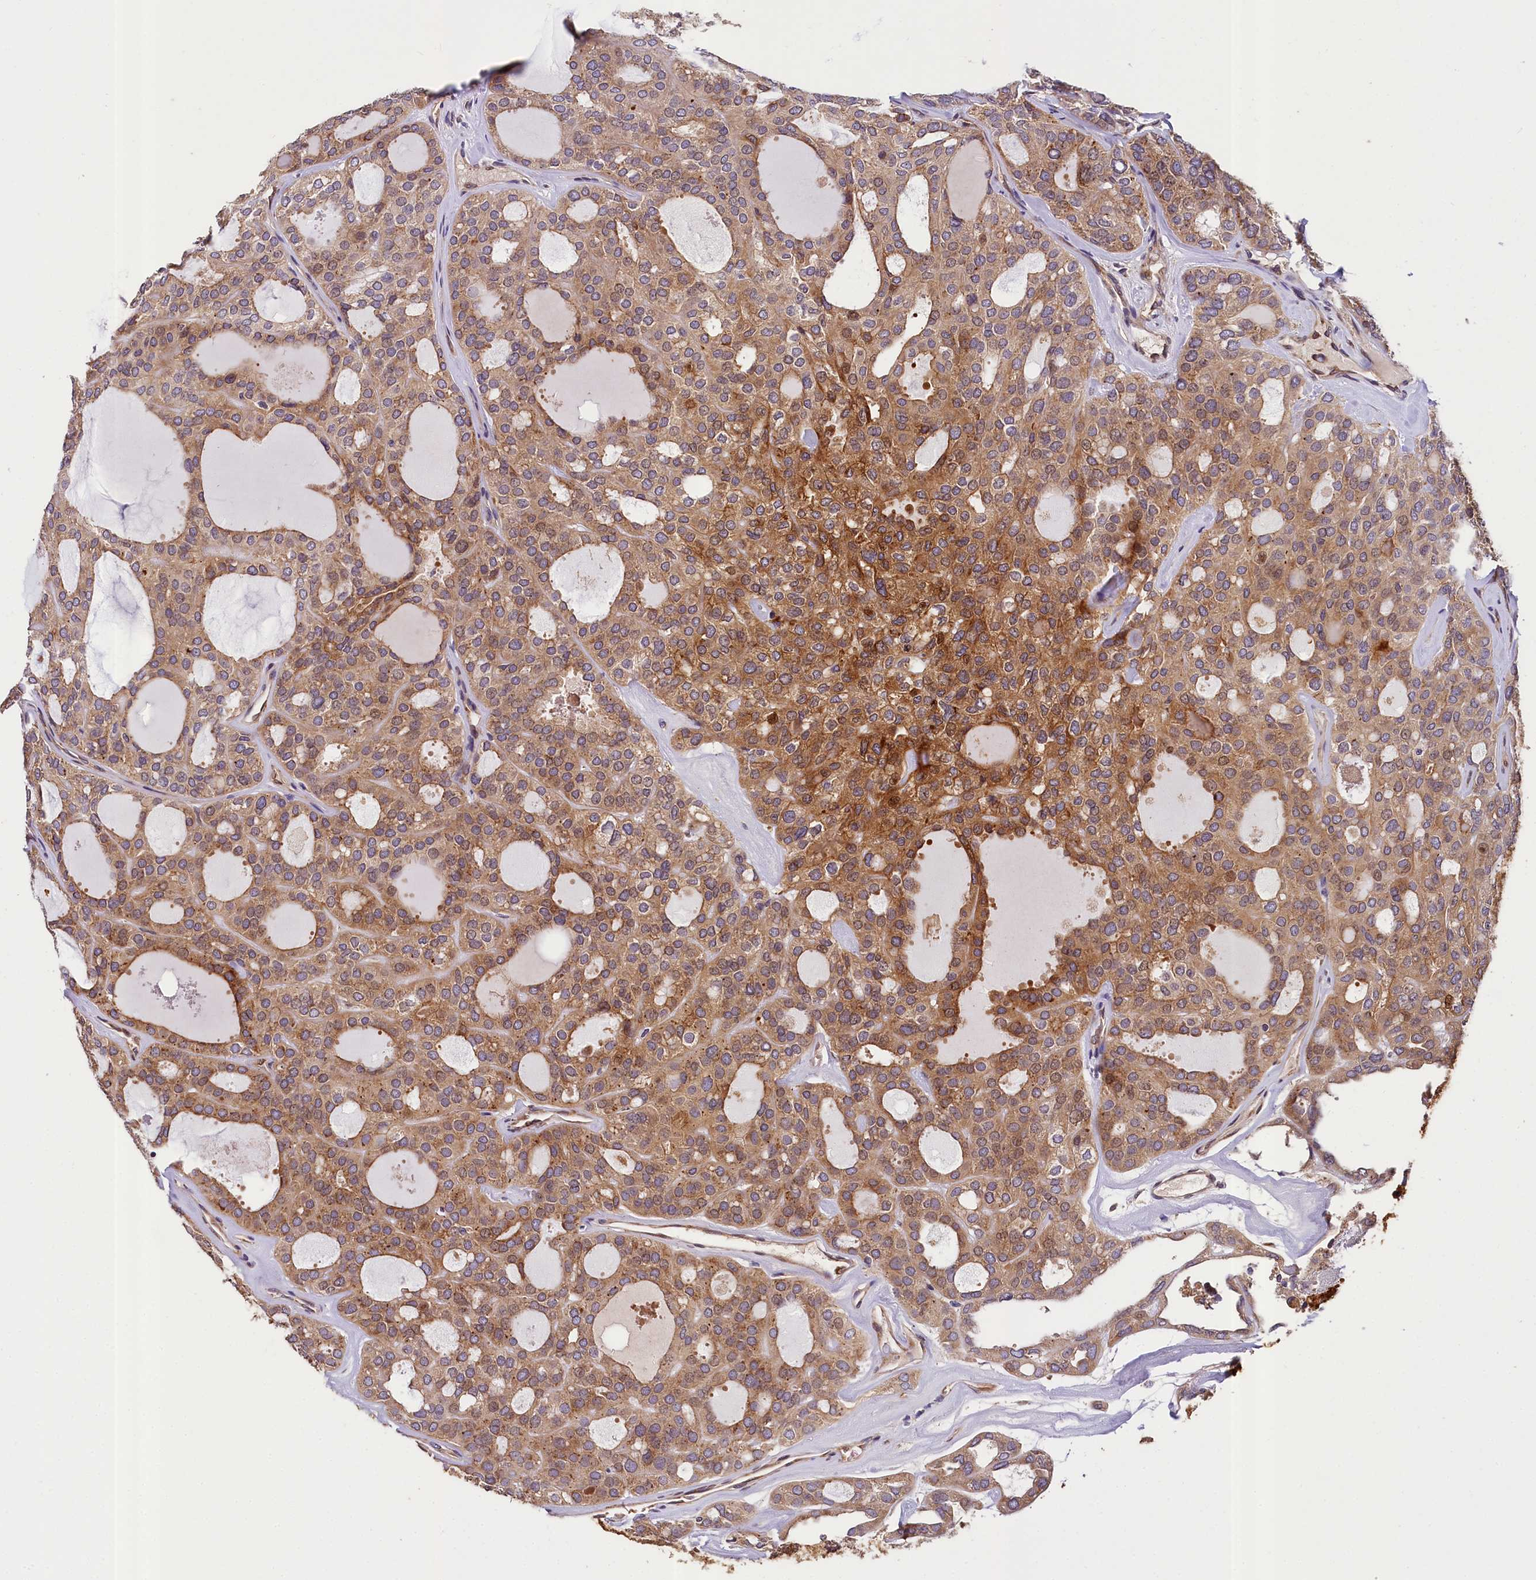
{"staining": {"intensity": "moderate", "quantity": ">75%", "location": "cytoplasmic/membranous"}, "tissue": "thyroid cancer", "cell_type": "Tumor cells", "image_type": "cancer", "snomed": [{"axis": "morphology", "description": "Follicular adenoma carcinoma, NOS"}, {"axis": "topography", "description": "Thyroid gland"}], "caption": "High-power microscopy captured an IHC photomicrograph of thyroid follicular adenoma carcinoma, revealing moderate cytoplasmic/membranous expression in about >75% of tumor cells.", "gene": "SUPV3L1", "patient": {"sex": "male", "age": 75}}